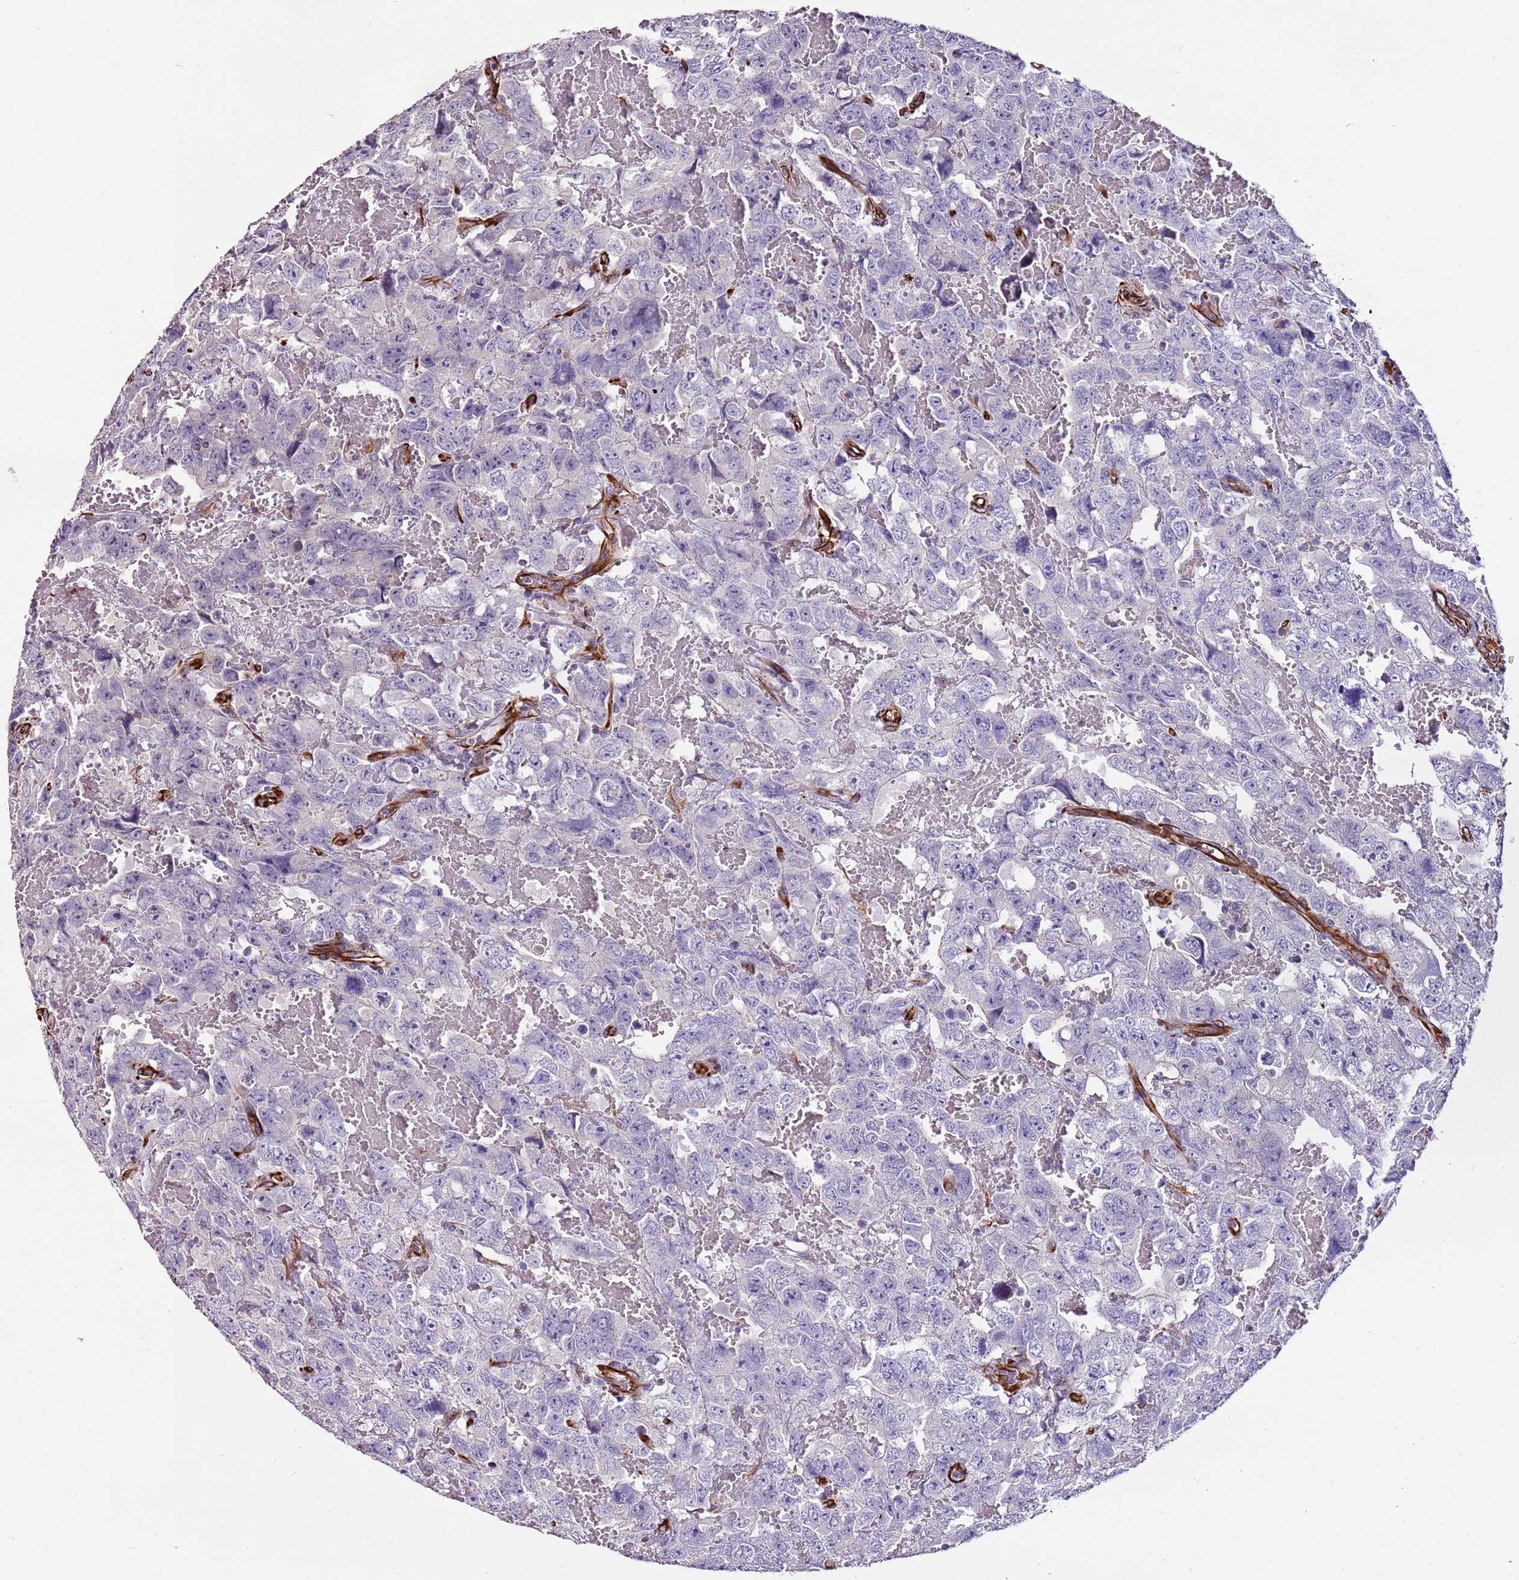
{"staining": {"intensity": "negative", "quantity": "none", "location": "none"}, "tissue": "testis cancer", "cell_type": "Tumor cells", "image_type": "cancer", "snomed": [{"axis": "morphology", "description": "Carcinoma, Embryonal, NOS"}, {"axis": "topography", "description": "Testis"}], "caption": "Testis embryonal carcinoma was stained to show a protein in brown. There is no significant expression in tumor cells. (Brightfield microscopy of DAB IHC at high magnification).", "gene": "ZNF786", "patient": {"sex": "male", "age": 45}}